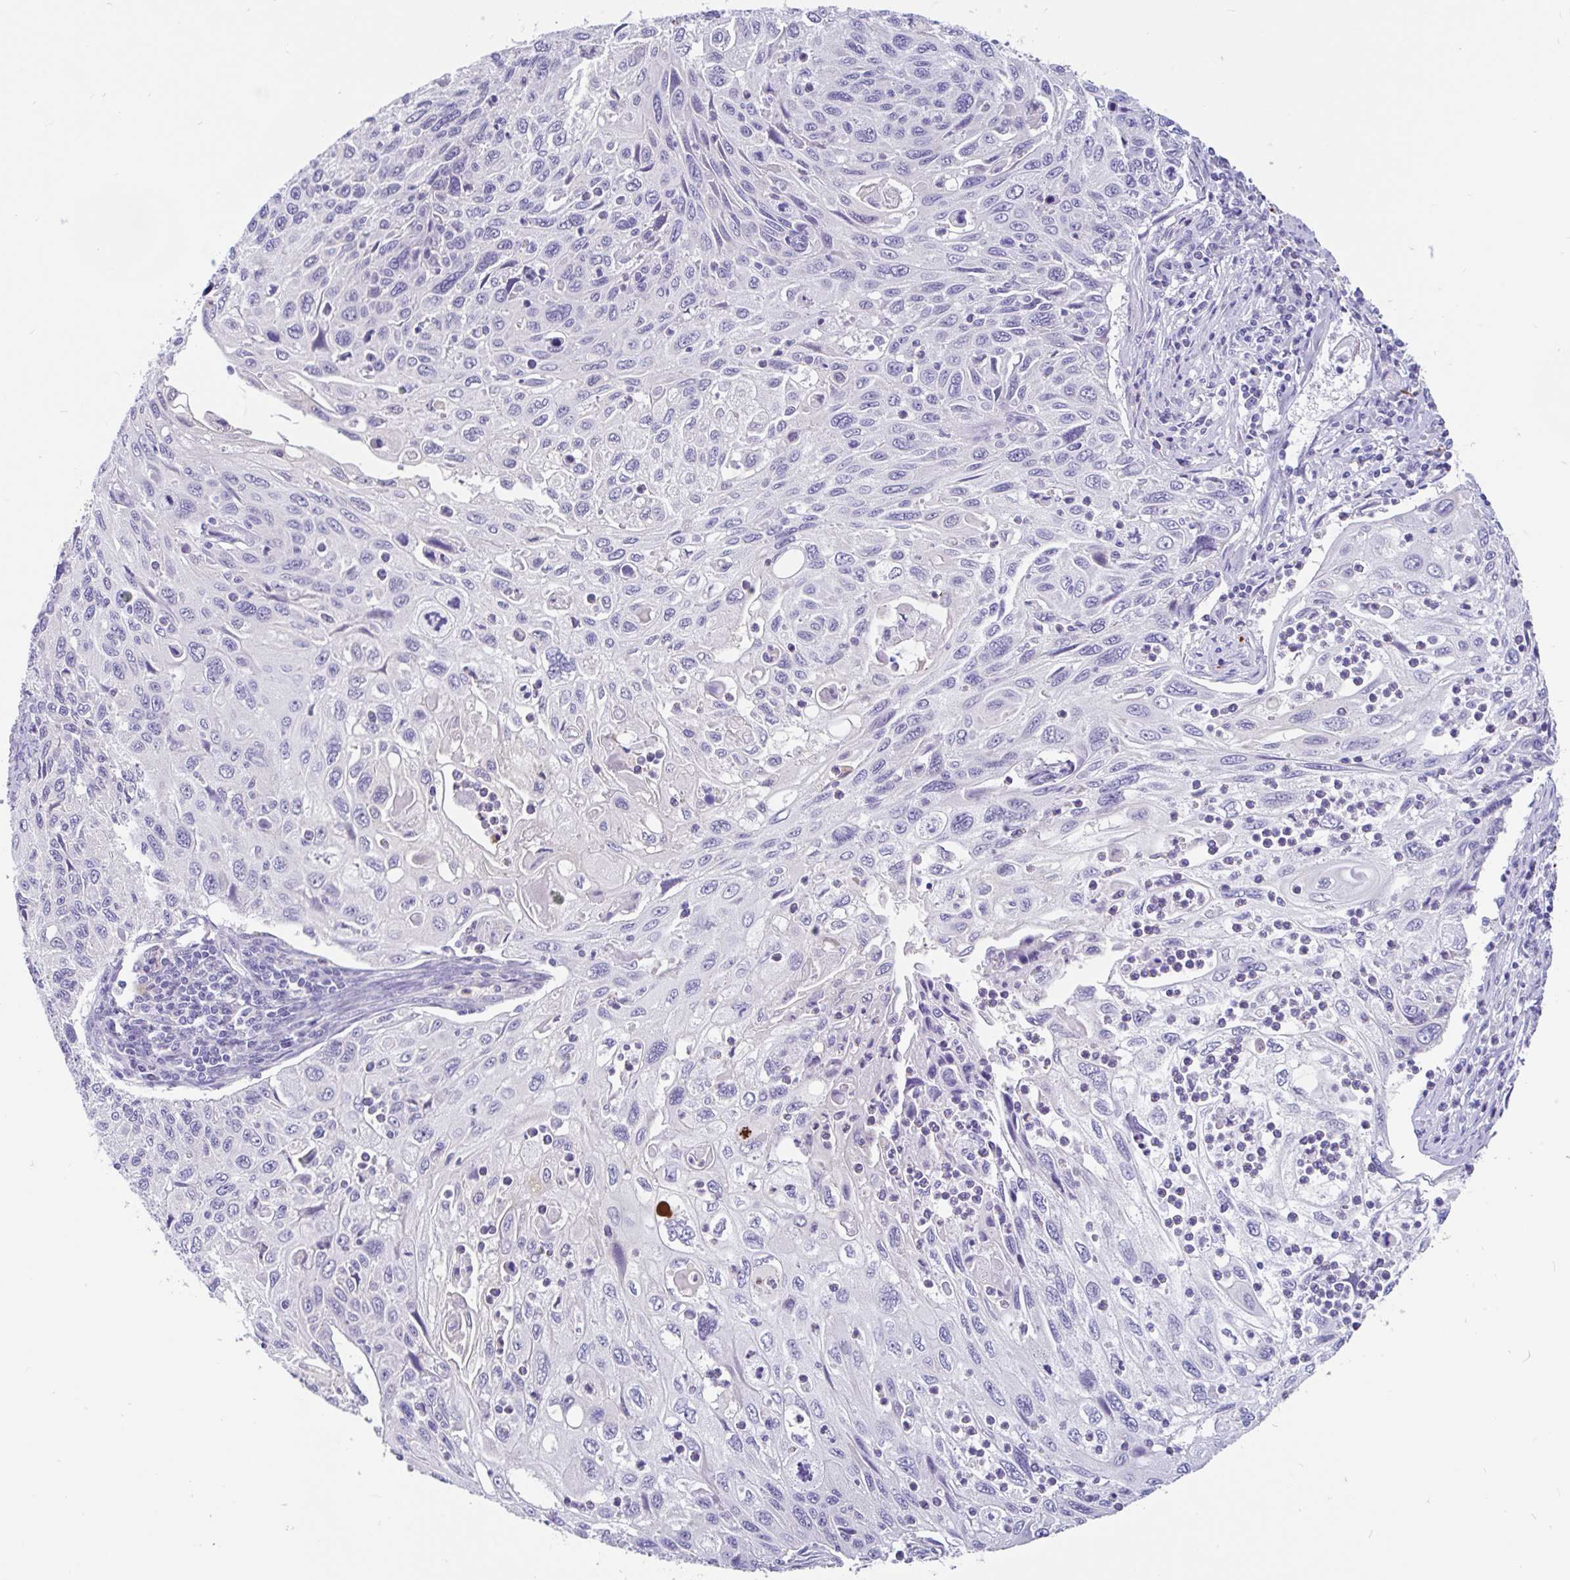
{"staining": {"intensity": "negative", "quantity": "none", "location": "none"}, "tissue": "cervical cancer", "cell_type": "Tumor cells", "image_type": "cancer", "snomed": [{"axis": "morphology", "description": "Squamous cell carcinoma, NOS"}, {"axis": "topography", "description": "Cervix"}], "caption": "Cervical squamous cell carcinoma was stained to show a protein in brown. There is no significant positivity in tumor cells.", "gene": "KIAA2013", "patient": {"sex": "female", "age": 70}}